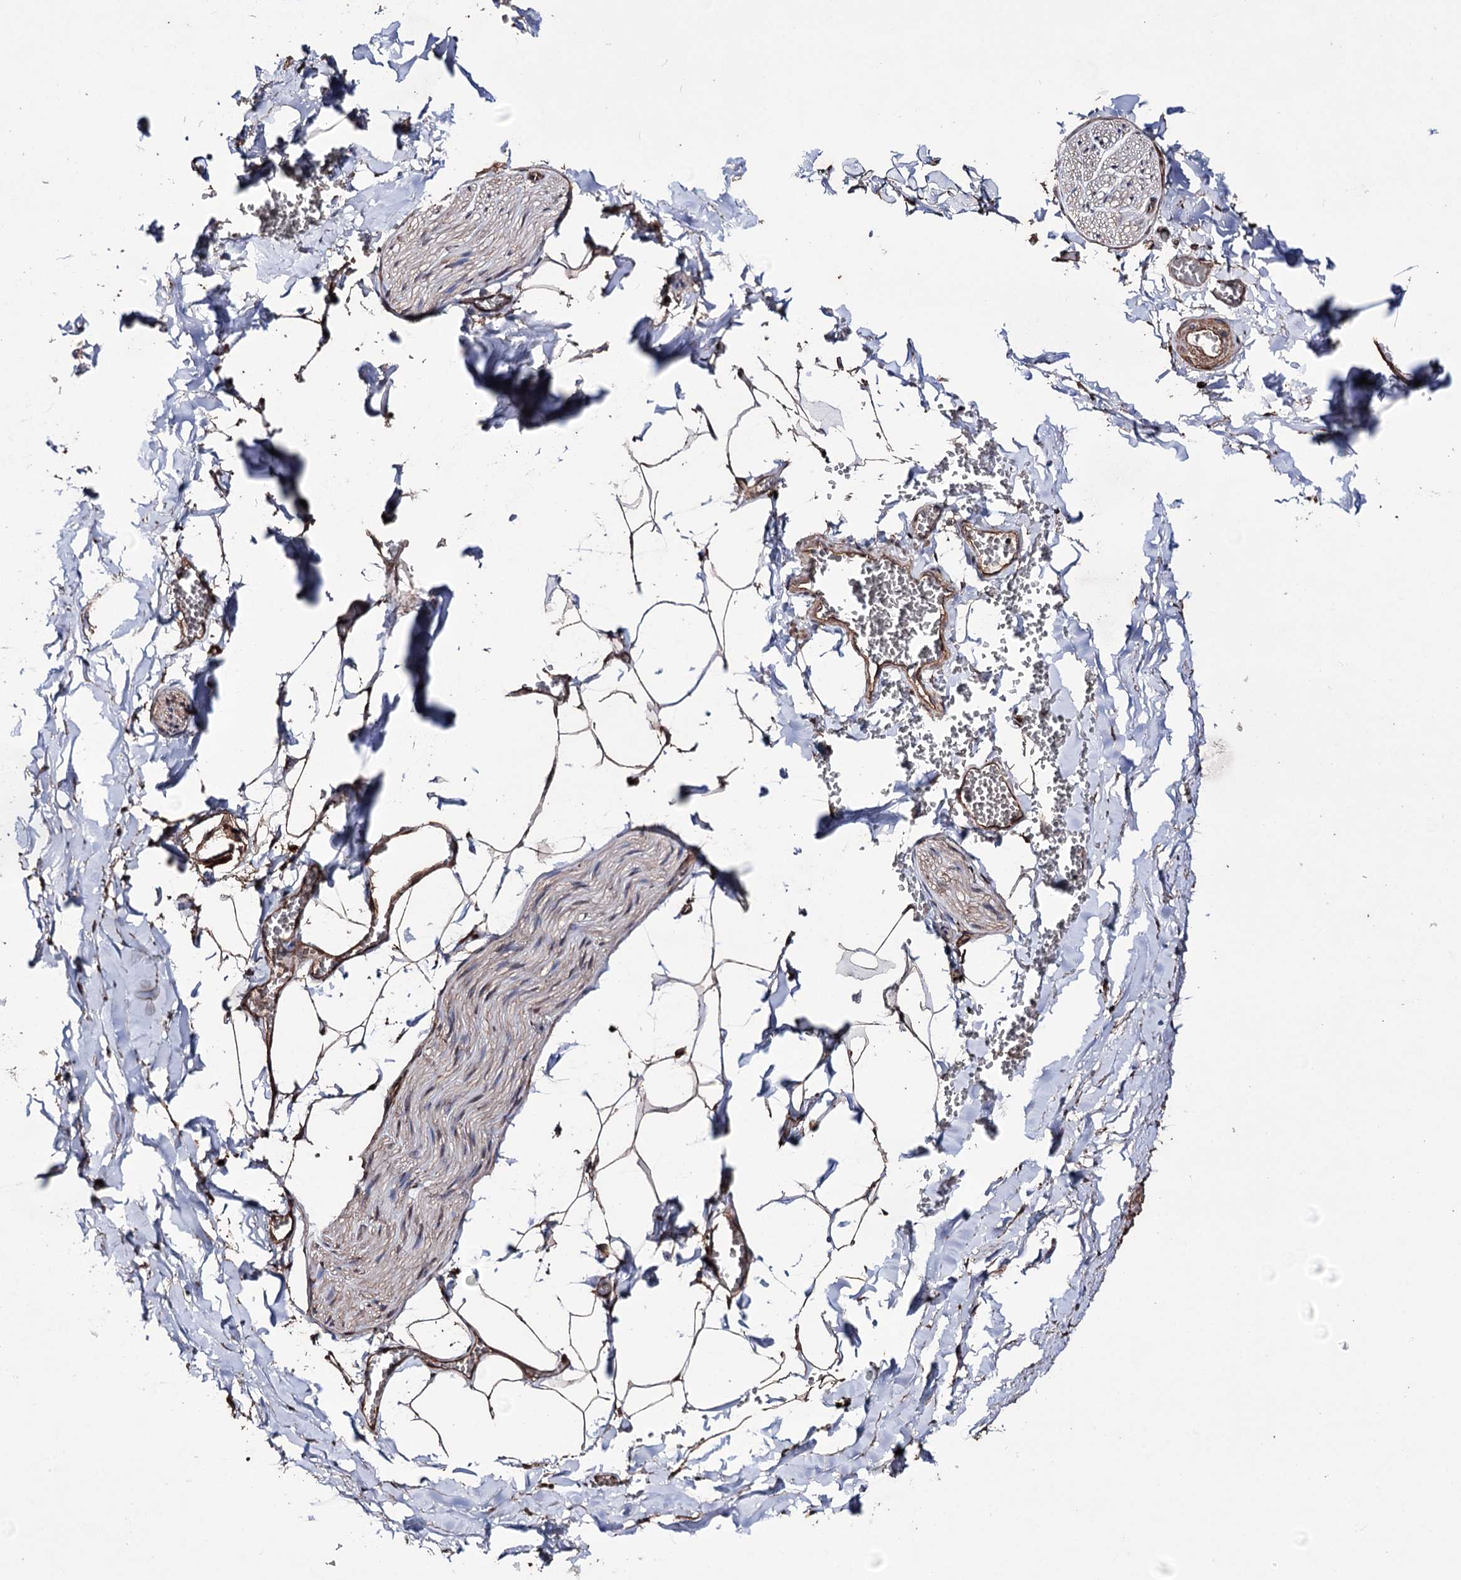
{"staining": {"intensity": "moderate", "quantity": ">75%", "location": "cytoplasmic/membranous"}, "tissue": "adipose tissue", "cell_type": "Adipocytes", "image_type": "normal", "snomed": [{"axis": "morphology", "description": "Normal tissue, NOS"}, {"axis": "topography", "description": "Gallbladder"}, {"axis": "topography", "description": "Peripheral nerve tissue"}], "caption": "An IHC micrograph of benign tissue is shown. Protein staining in brown highlights moderate cytoplasmic/membranous positivity in adipose tissue within adipocytes.", "gene": "ZNF662", "patient": {"sex": "male", "age": 38}}